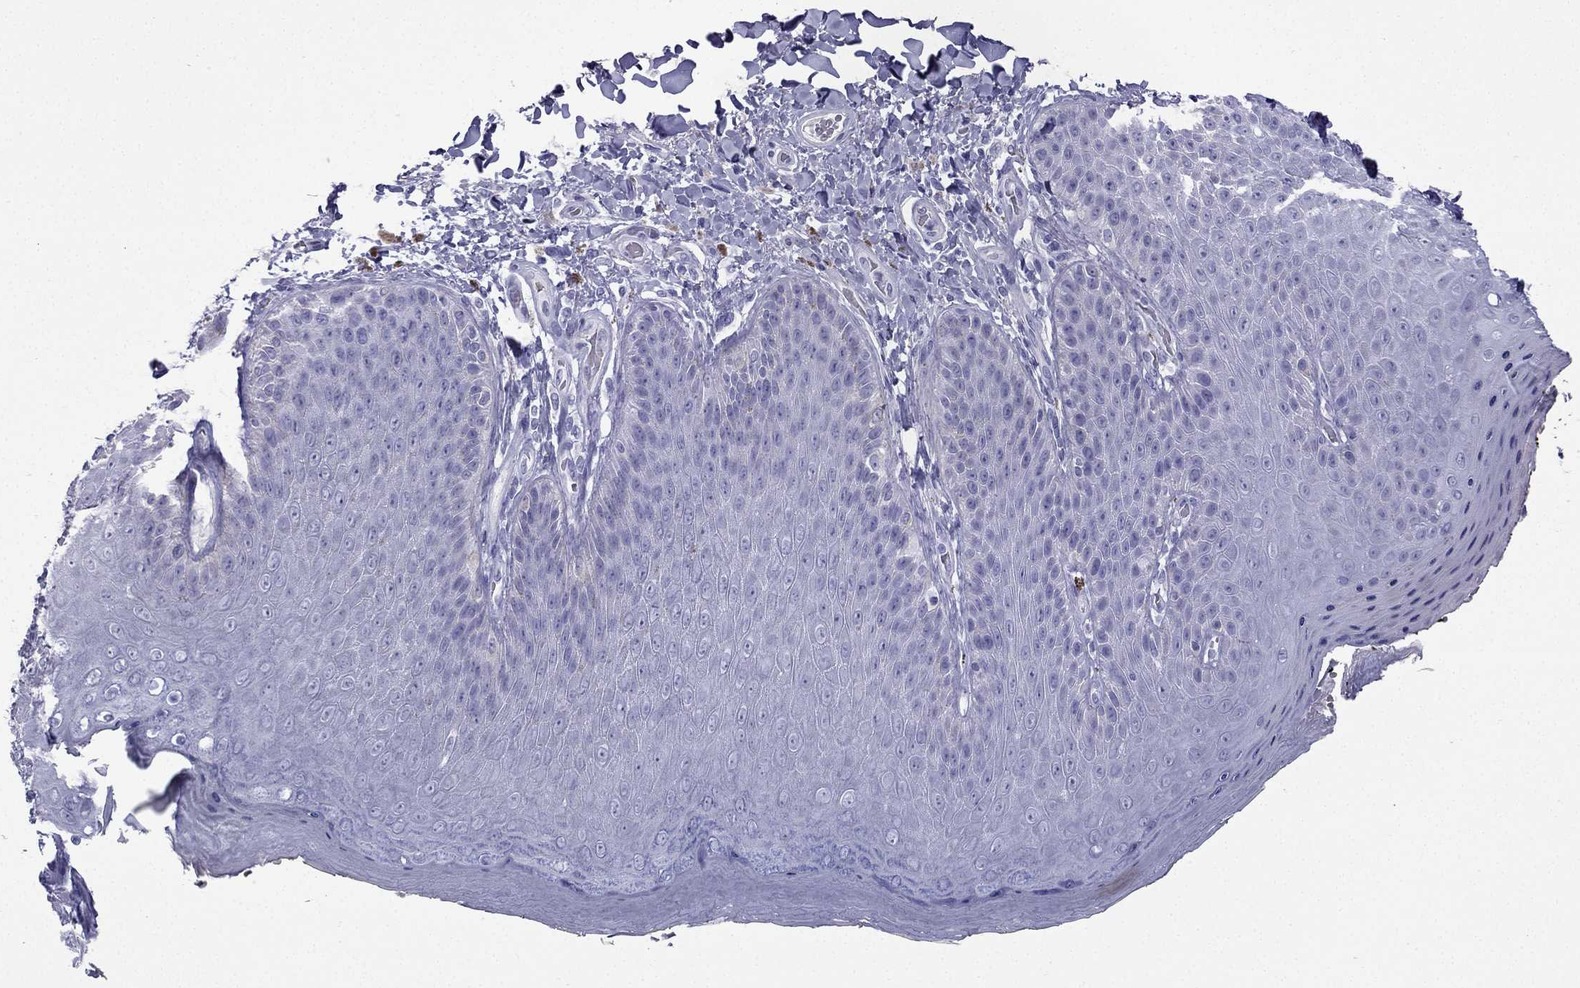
{"staining": {"intensity": "negative", "quantity": "none", "location": "none"}, "tissue": "skin", "cell_type": "Epidermal cells", "image_type": "normal", "snomed": [{"axis": "morphology", "description": "Normal tissue, NOS"}, {"axis": "topography", "description": "Anal"}], "caption": "The histopathology image demonstrates no staining of epidermal cells in unremarkable skin.", "gene": "GJA8", "patient": {"sex": "male", "age": 53}}